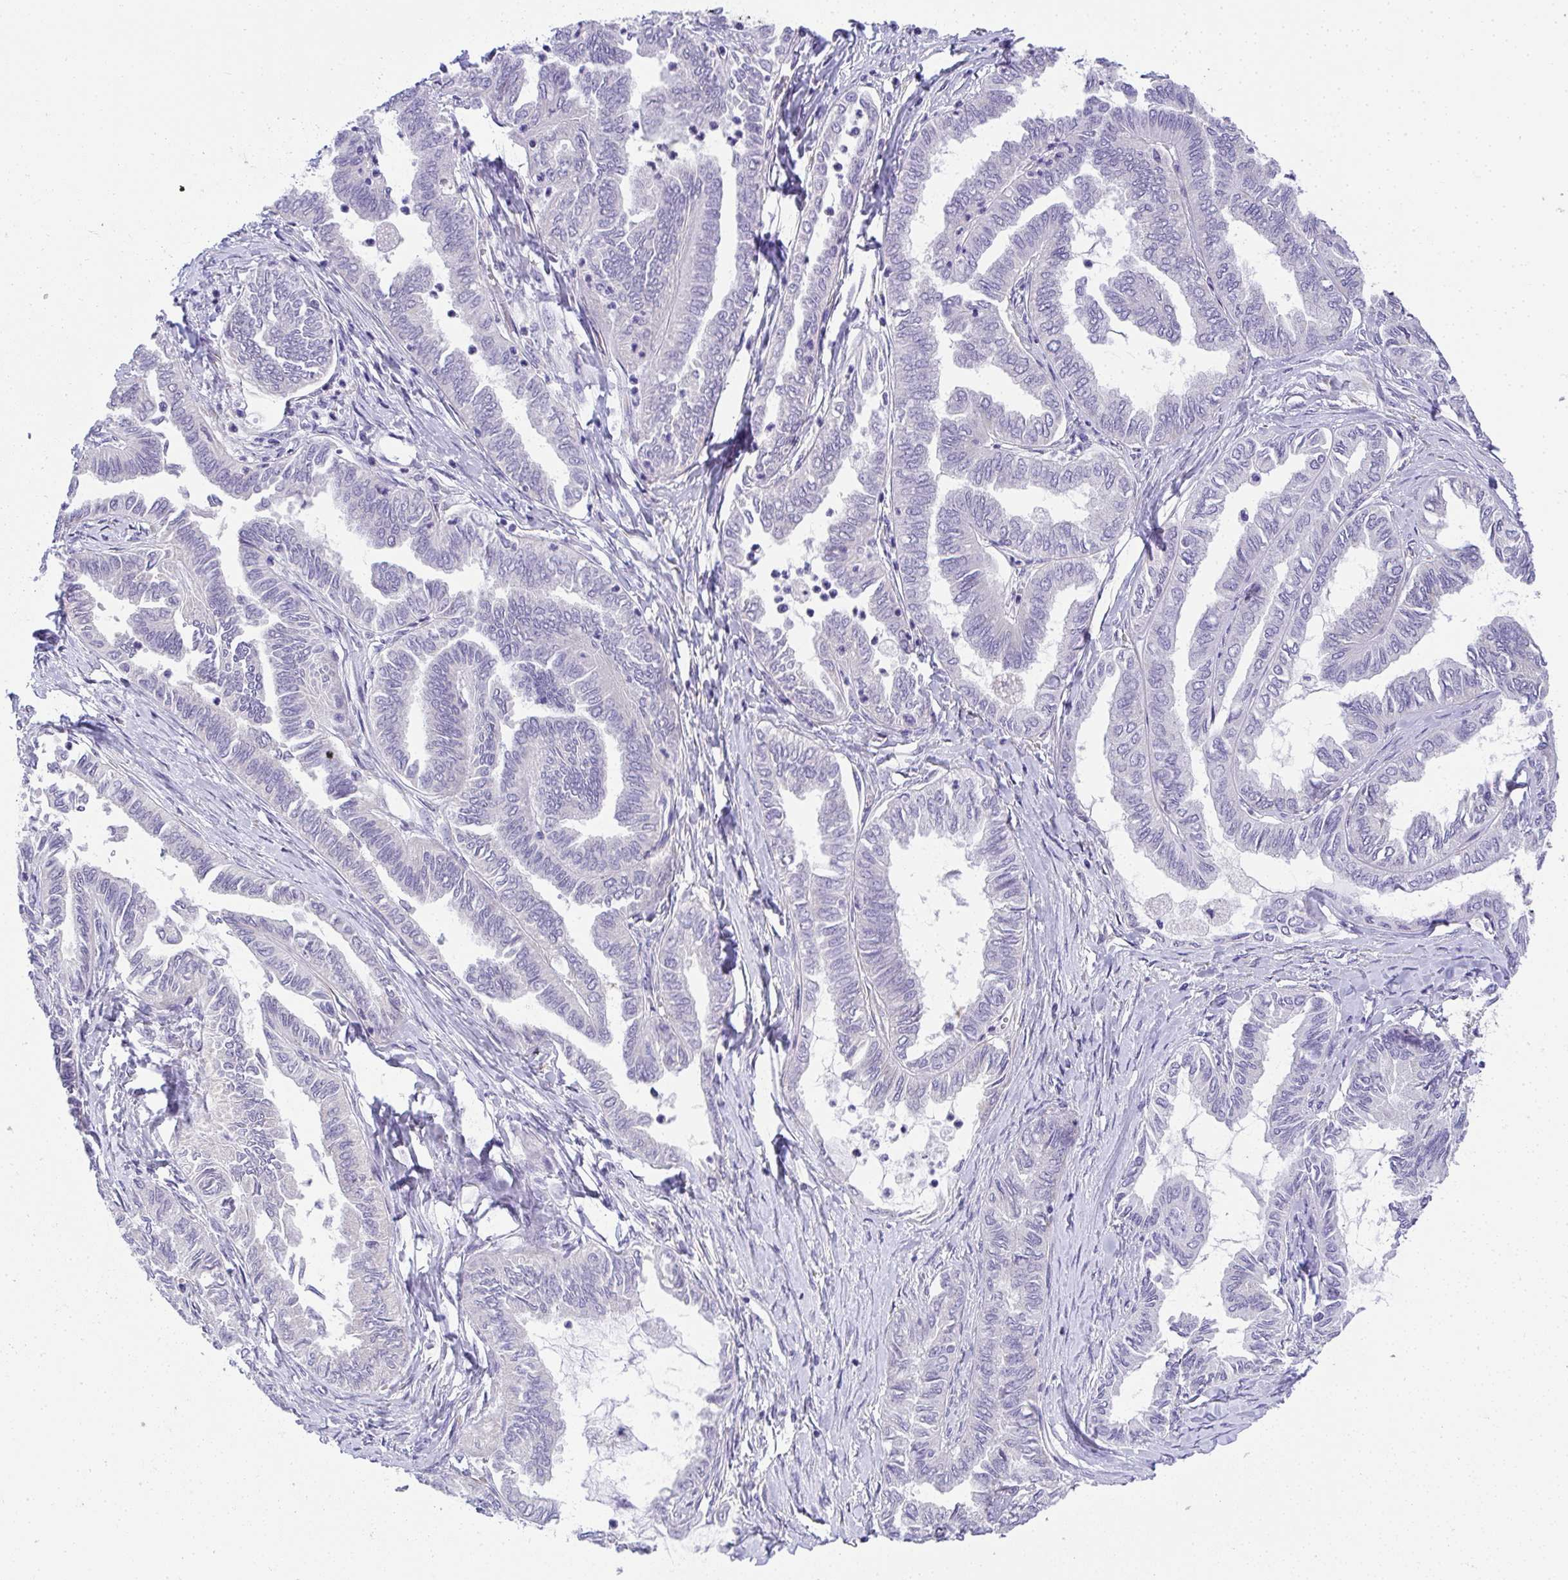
{"staining": {"intensity": "negative", "quantity": "none", "location": "none"}, "tissue": "ovarian cancer", "cell_type": "Tumor cells", "image_type": "cancer", "snomed": [{"axis": "morphology", "description": "Carcinoma, endometroid"}, {"axis": "topography", "description": "Ovary"}], "caption": "IHC photomicrograph of human ovarian endometroid carcinoma stained for a protein (brown), which exhibits no staining in tumor cells.", "gene": "ADRA2C", "patient": {"sex": "female", "age": 70}}